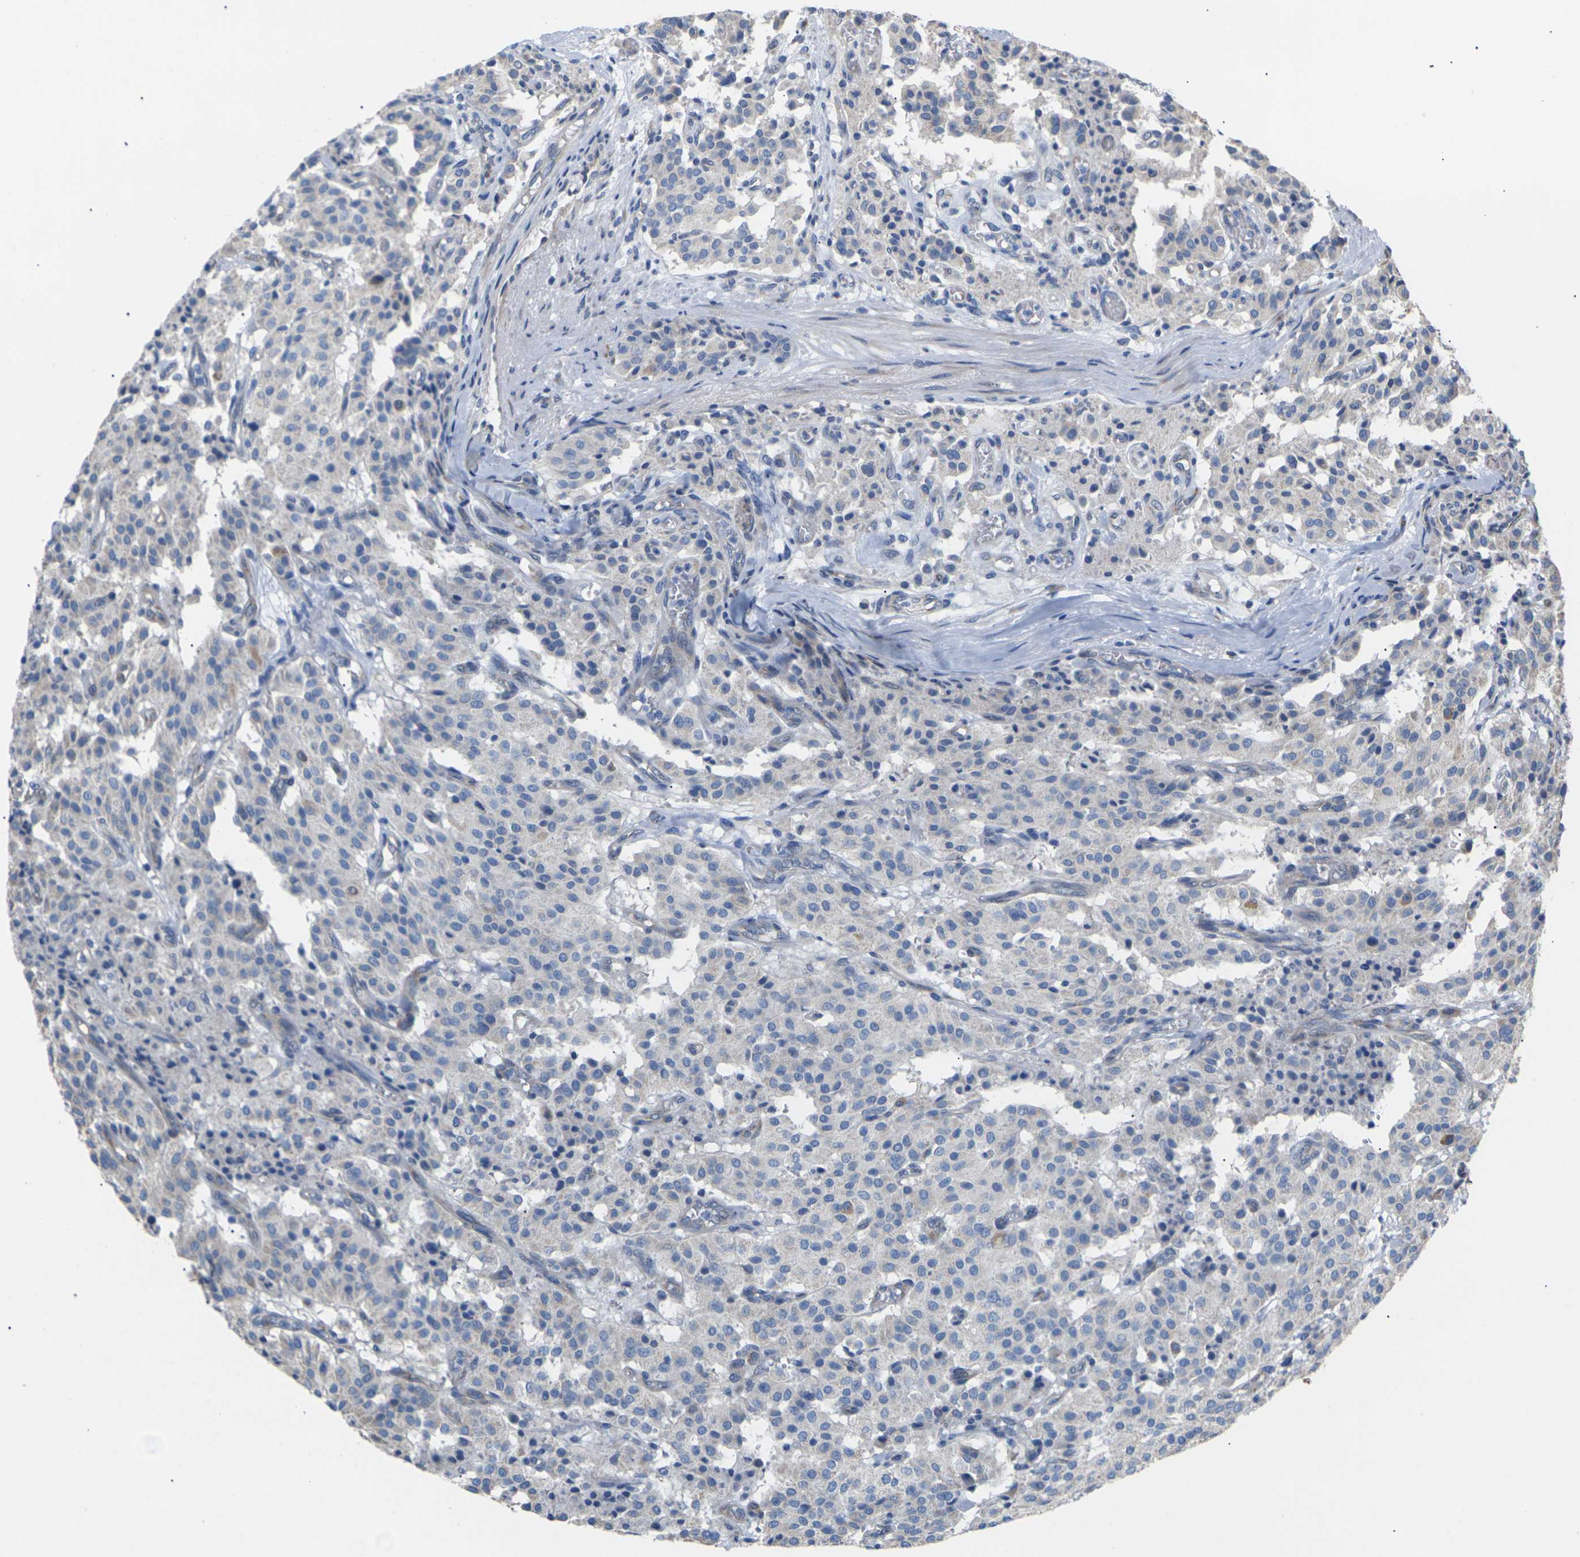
{"staining": {"intensity": "negative", "quantity": "none", "location": "none"}, "tissue": "carcinoid", "cell_type": "Tumor cells", "image_type": "cancer", "snomed": [{"axis": "morphology", "description": "Carcinoid, malignant, NOS"}, {"axis": "topography", "description": "Lung"}], "caption": "Tumor cells are negative for brown protein staining in carcinoid (malignant).", "gene": "KLHDC8B", "patient": {"sex": "male", "age": 30}}